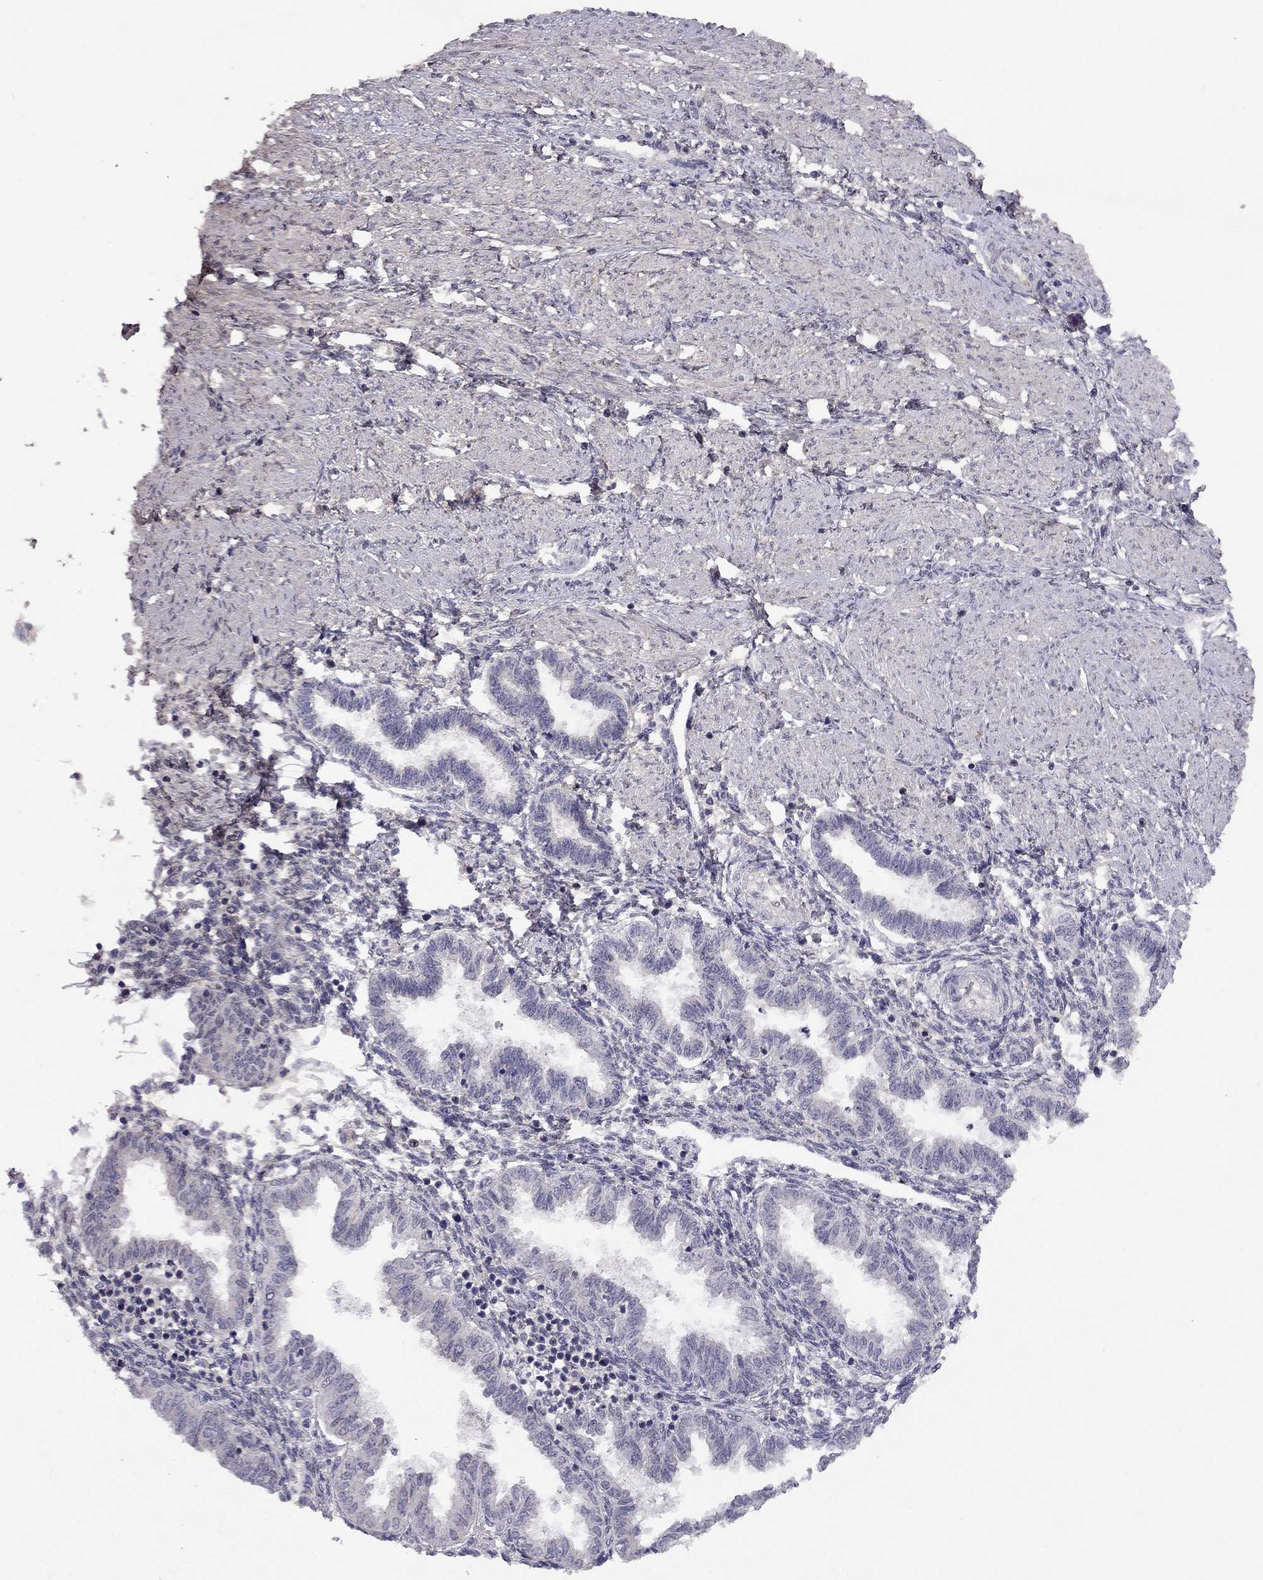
{"staining": {"intensity": "negative", "quantity": "none", "location": "none"}, "tissue": "endometrium", "cell_type": "Cells in endometrial stroma", "image_type": "normal", "snomed": [{"axis": "morphology", "description": "Normal tissue, NOS"}, {"axis": "topography", "description": "Endometrium"}], "caption": "Immunohistochemistry micrograph of normal endometrium: human endometrium stained with DAB (3,3'-diaminobenzidine) shows no significant protein expression in cells in endometrial stroma. (DAB immunohistochemistry with hematoxylin counter stain).", "gene": "ESR2", "patient": {"sex": "female", "age": 33}}